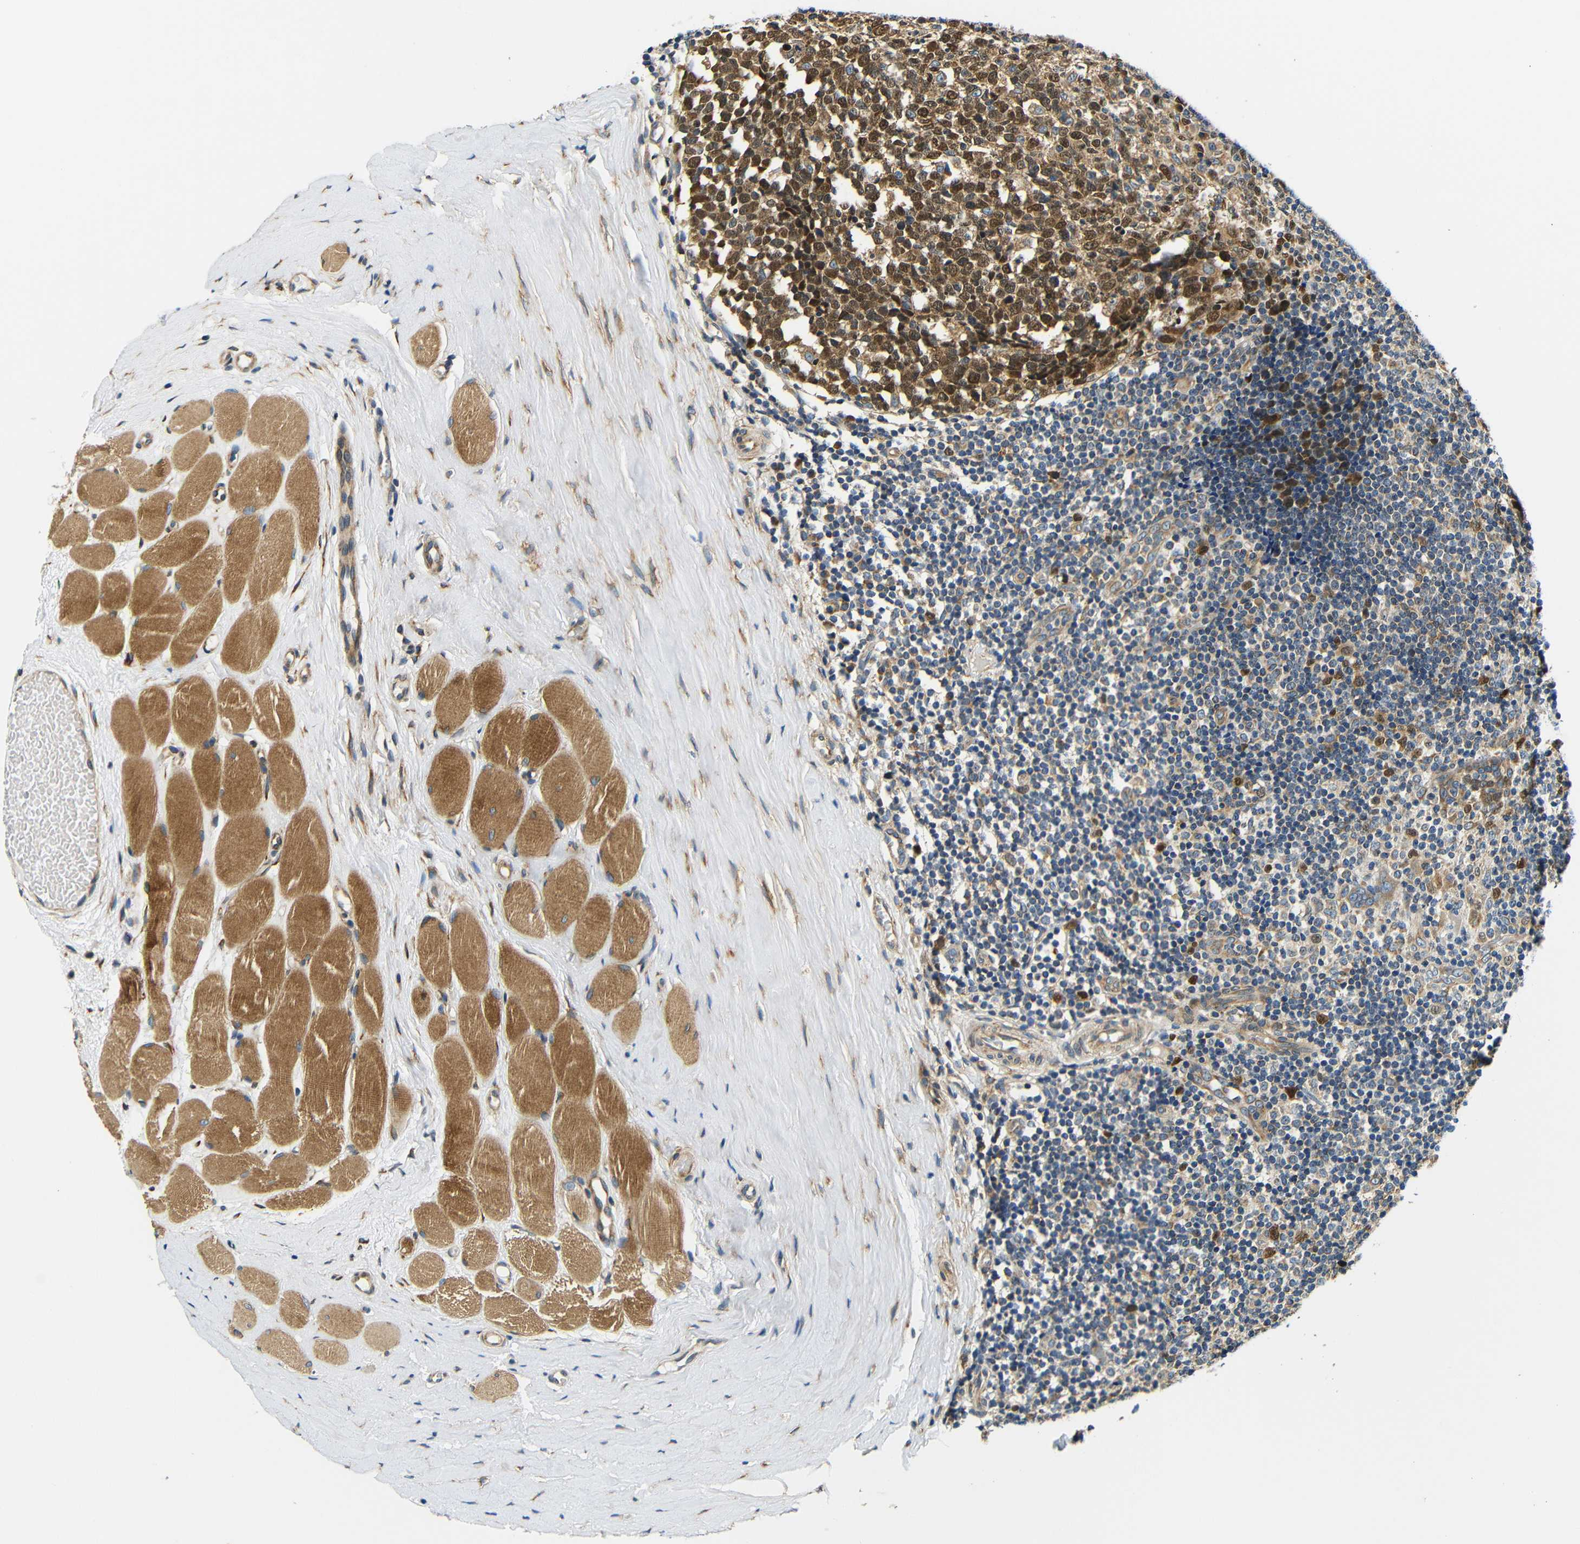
{"staining": {"intensity": "strong", "quantity": ">75%", "location": "cytoplasmic/membranous,nuclear"}, "tissue": "tonsil", "cell_type": "Germinal center cells", "image_type": "normal", "snomed": [{"axis": "morphology", "description": "Normal tissue, NOS"}, {"axis": "topography", "description": "Tonsil"}], "caption": "Immunohistochemical staining of normal human tonsil shows high levels of strong cytoplasmic/membranous,nuclear expression in about >75% of germinal center cells.", "gene": "VAPB", "patient": {"sex": "female", "age": 19}}